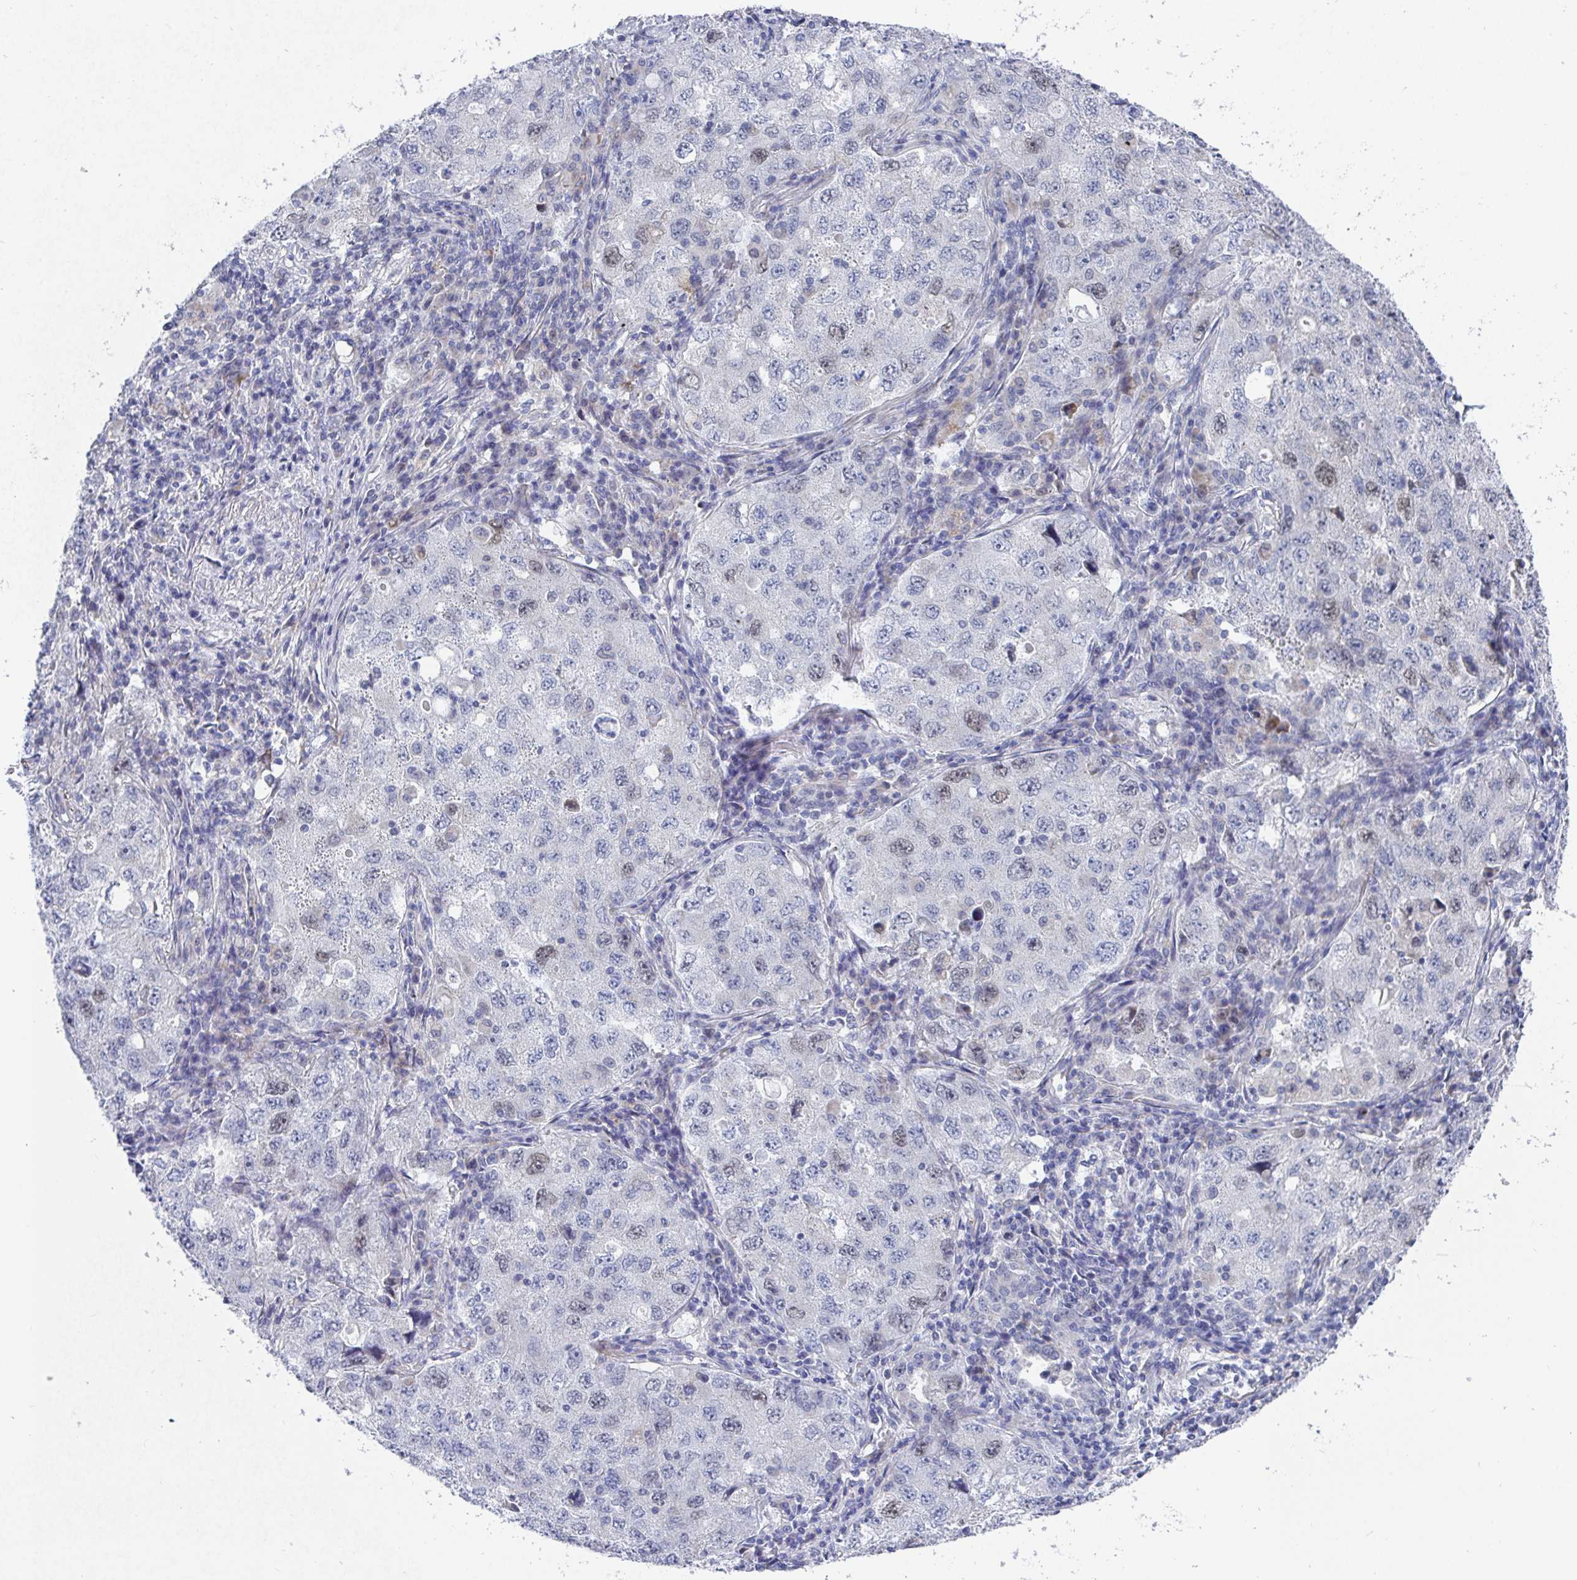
{"staining": {"intensity": "weak", "quantity": "<25%", "location": "nuclear"}, "tissue": "lung cancer", "cell_type": "Tumor cells", "image_type": "cancer", "snomed": [{"axis": "morphology", "description": "Adenocarcinoma, NOS"}, {"axis": "topography", "description": "Lung"}], "caption": "Tumor cells are negative for brown protein staining in lung cancer.", "gene": "ATP5F1C", "patient": {"sex": "female", "age": 57}}